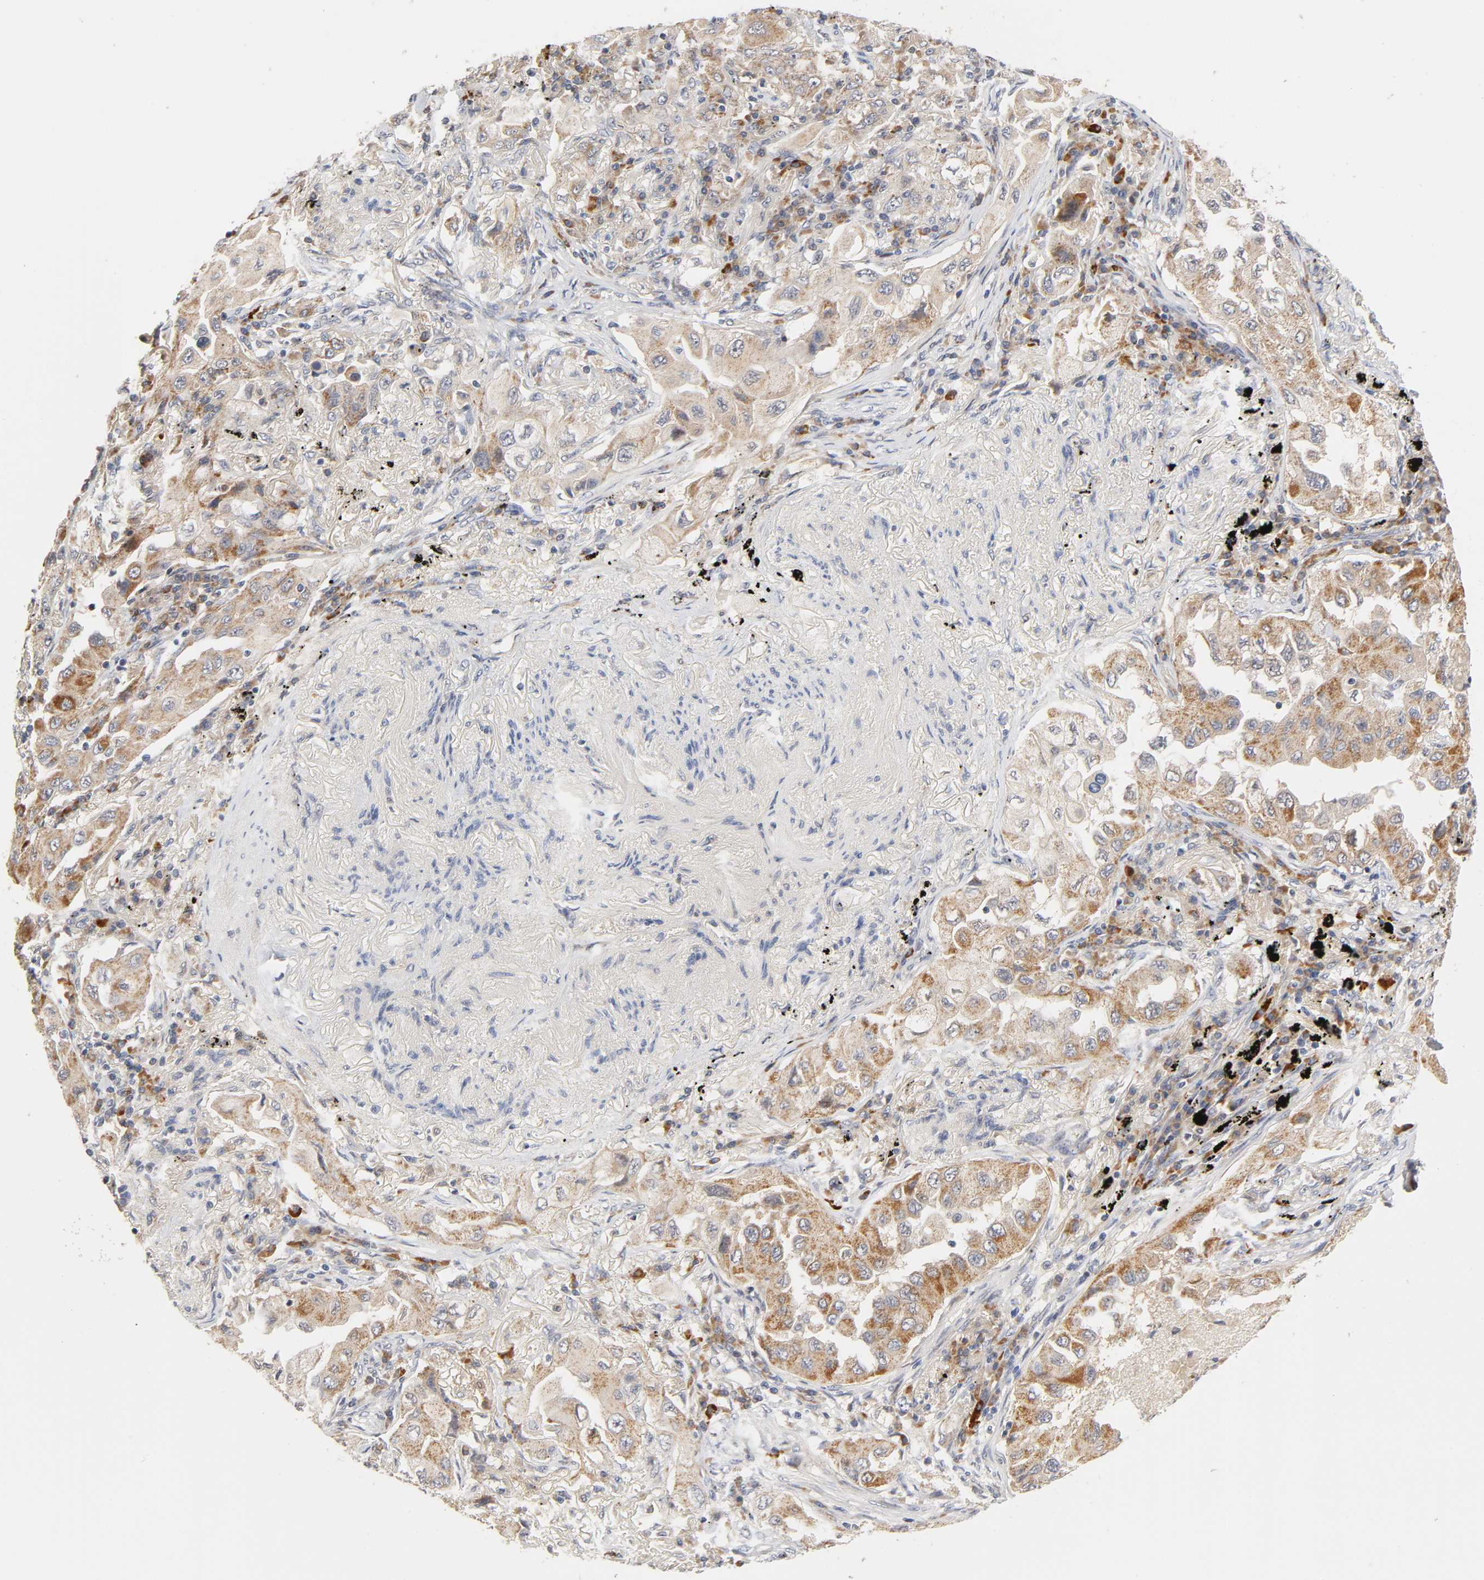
{"staining": {"intensity": "moderate", "quantity": ">75%", "location": "cytoplasmic/membranous"}, "tissue": "lung cancer", "cell_type": "Tumor cells", "image_type": "cancer", "snomed": [{"axis": "morphology", "description": "Adenocarcinoma, NOS"}, {"axis": "topography", "description": "Lung"}], "caption": "The histopathology image reveals staining of lung cancer (adenocarcinoma), revealing moderate cytoplasmic/membranous protein expression (brown color) within tumor cells.", "gene": "GSTZ1", "patient": {"sex": "female", "age": 65}}